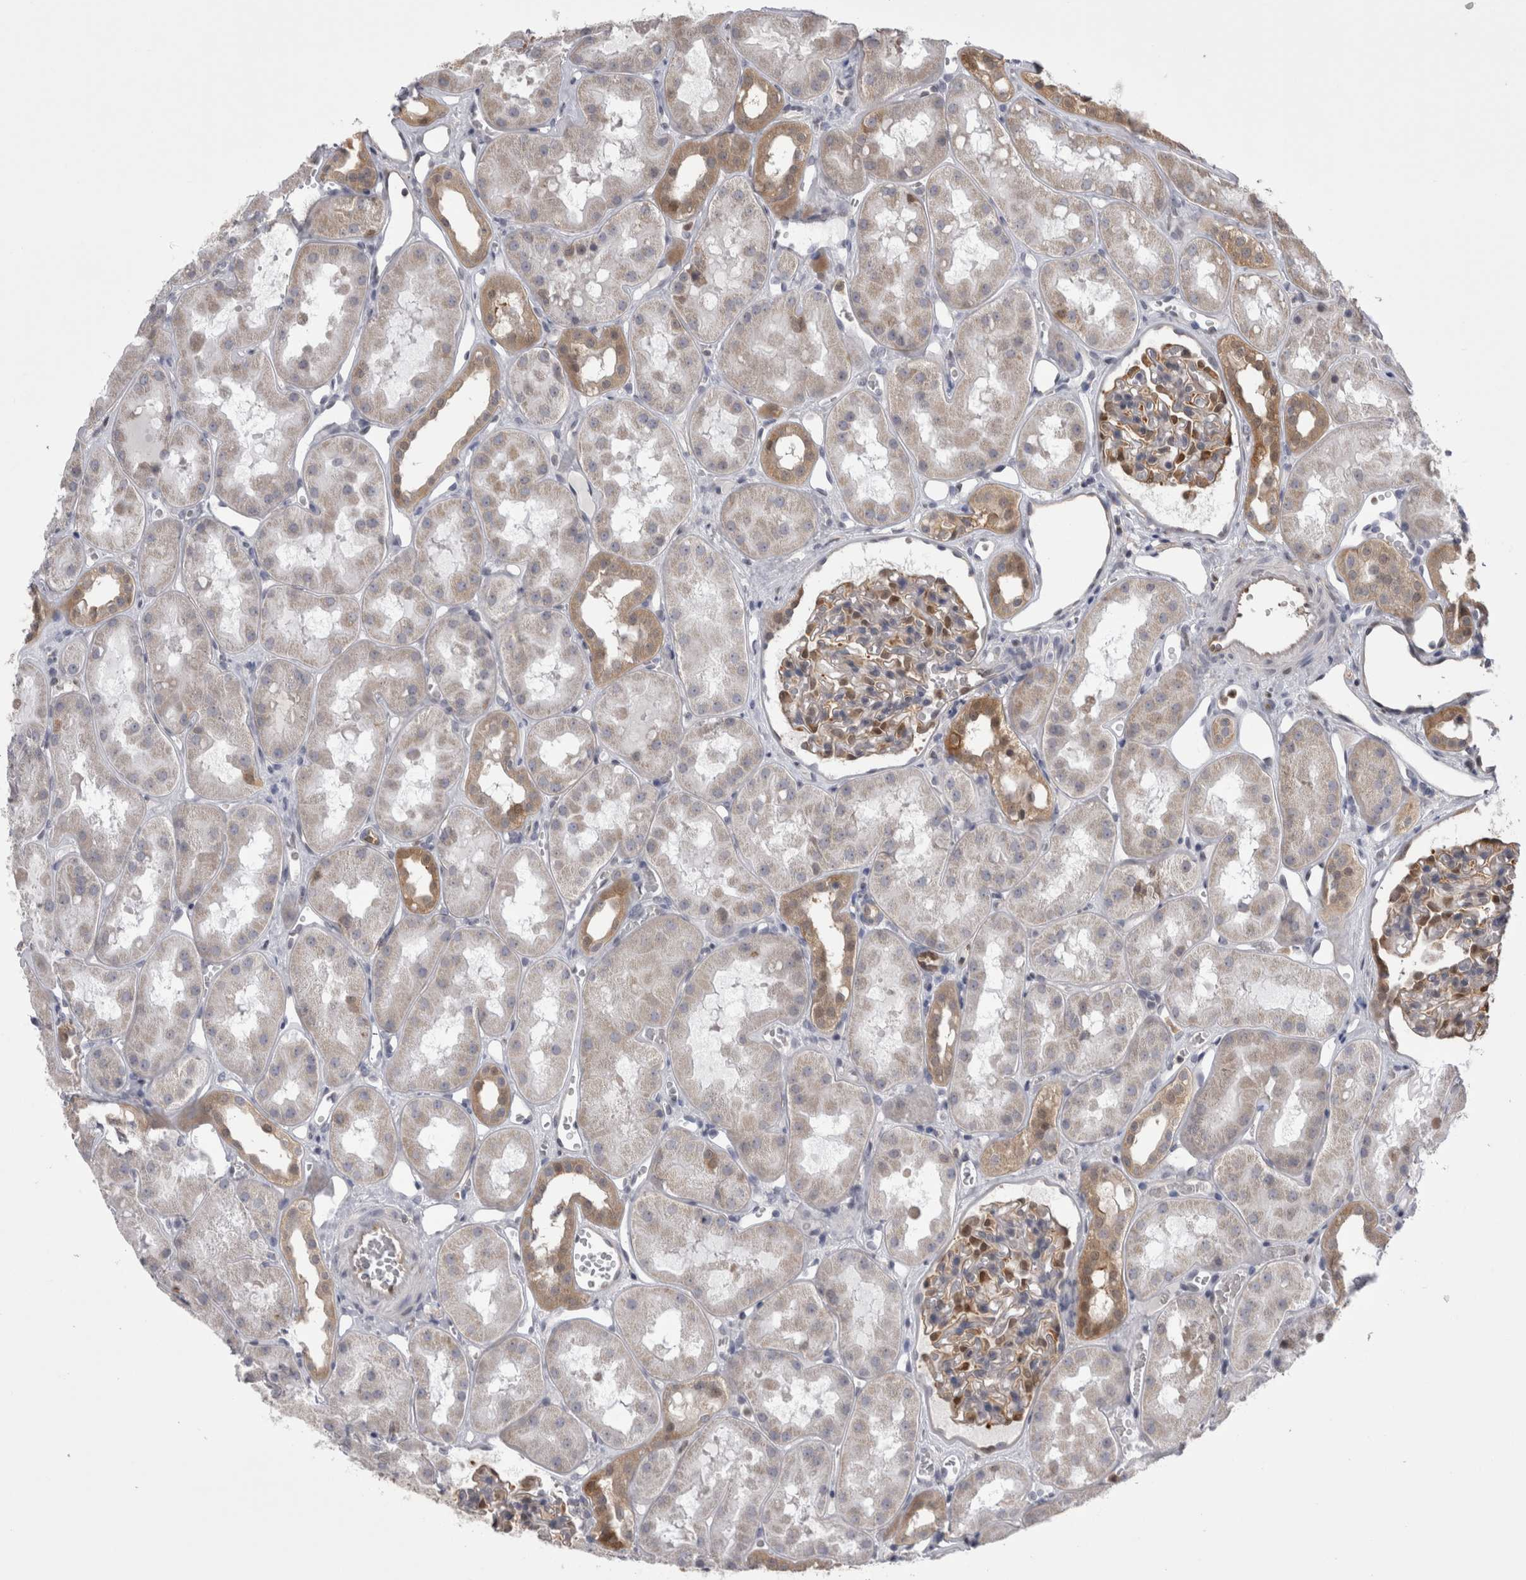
{"staining": {"intensity": "moderate", "quantity": "25%-75%", "location": "cytoplasmic/membranous"}, "tissue": "kidney", "cell_type": "Cells in glomeruli", "image_type": "normal", "snomed": [{"axis": "morphology", "description": "Normal tissue, NOS"}, {"axis": "topography", "description": "Kidney"}], "caption": "Cells in glomeruli exhibit medium levels of moderate cytoplasmic/membranous staining in approximately 25%-75% of cells in normal human kidney.", "gene": "CHIC1", "patient": {"sex": "male", "age": 16}}